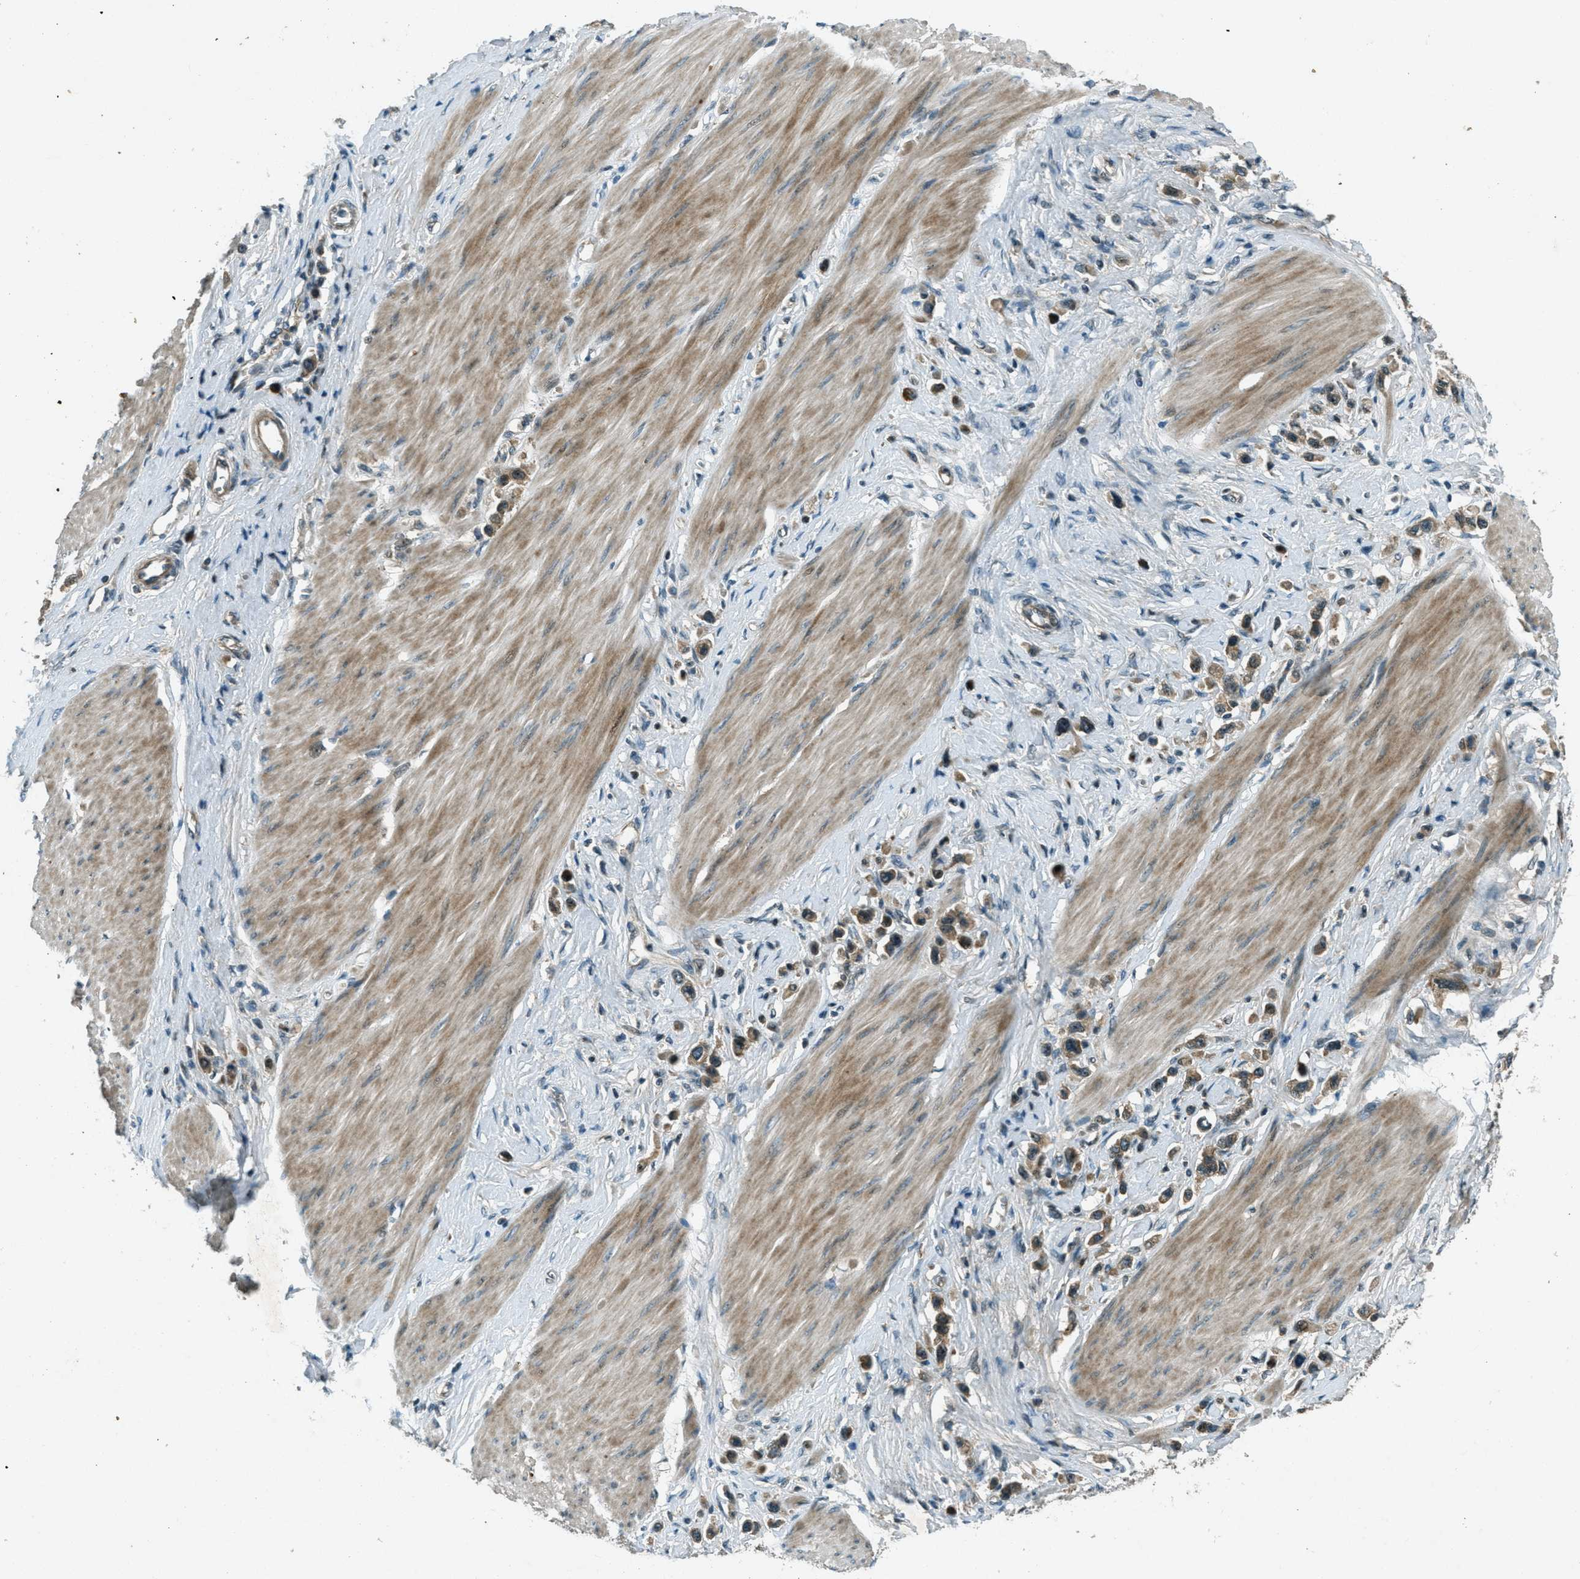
{"staining": {"intensity": "weak", "quantity": ">75%", "location": "cytoplasmic/membranous"}, "tissue": "stomach cancer", "cell_type": "Tumor cells", "image_type": "cancer", "snomed": [{"axis": "morphology", "description": "Adenocarcinoma, NOS"}, {"axis": "topography", "description": "Stomach"}], "caption": "The histopathology image shows immunohistochemical staining of adenocarcinoma (stomach). There is weak cytoplasmic/membranous positivity is identified in about >75% of tumor cells.", "gene": "STK11", "patient": {"sex": "female", "age": 65}}